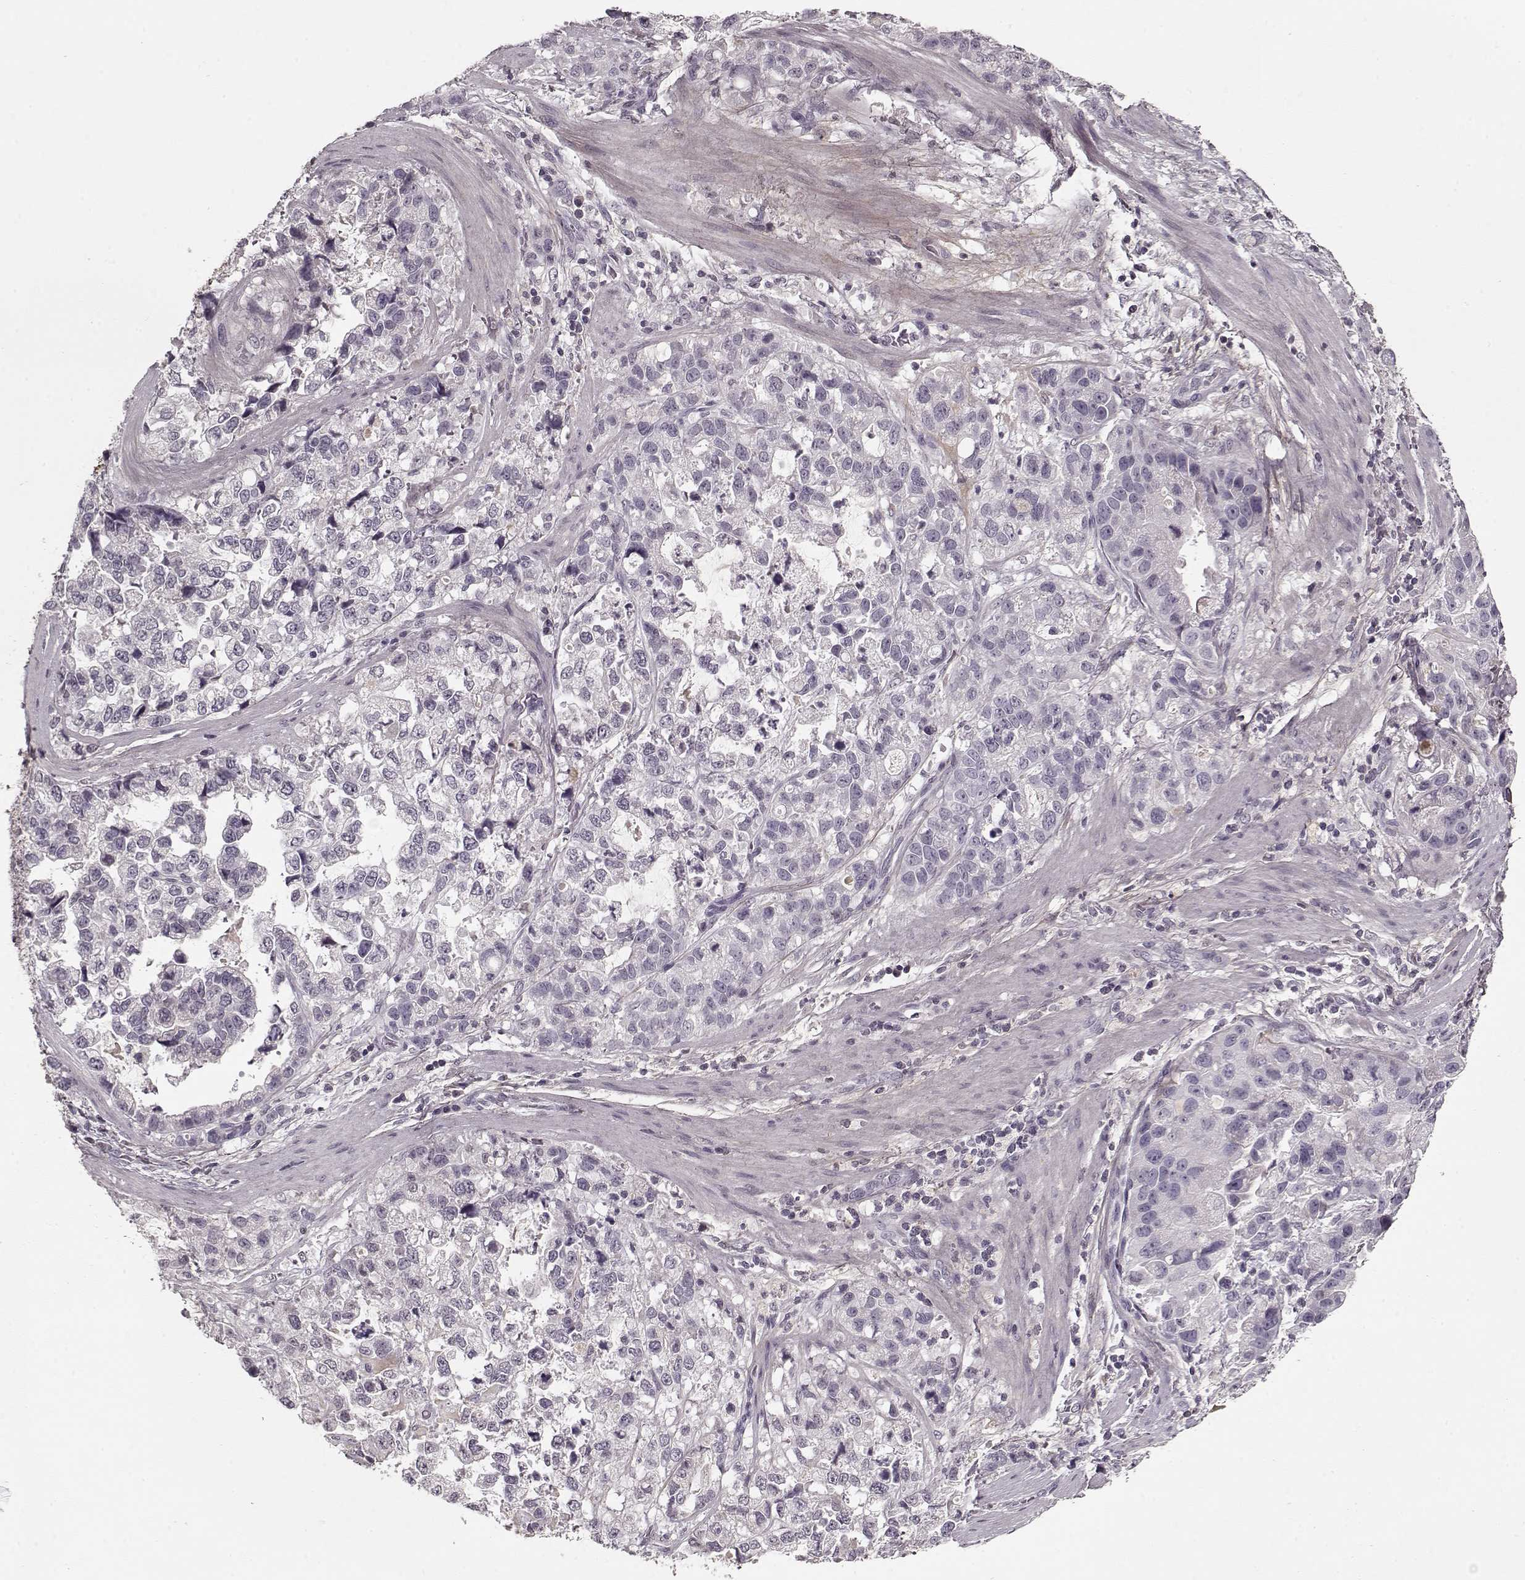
{"staining": {"intensity": "negative", "quantity": "none", "location": "none"}, "tissue": "stomach cancer", "cell_type": "Tumor cells", "image_type": "cancer", "snomed": [{"axis": "morphology", "description": "Adenocarcinoma, NOS"}, {"axis": "topography", "description": "Stomach"}], "caption": "Immunohistochemical staining of stomach cancer (adenocarcinoma) reveals no significant expression in tumor cells.", "gene": "LUM", "patient": {"sex": "male", "age": 59}}